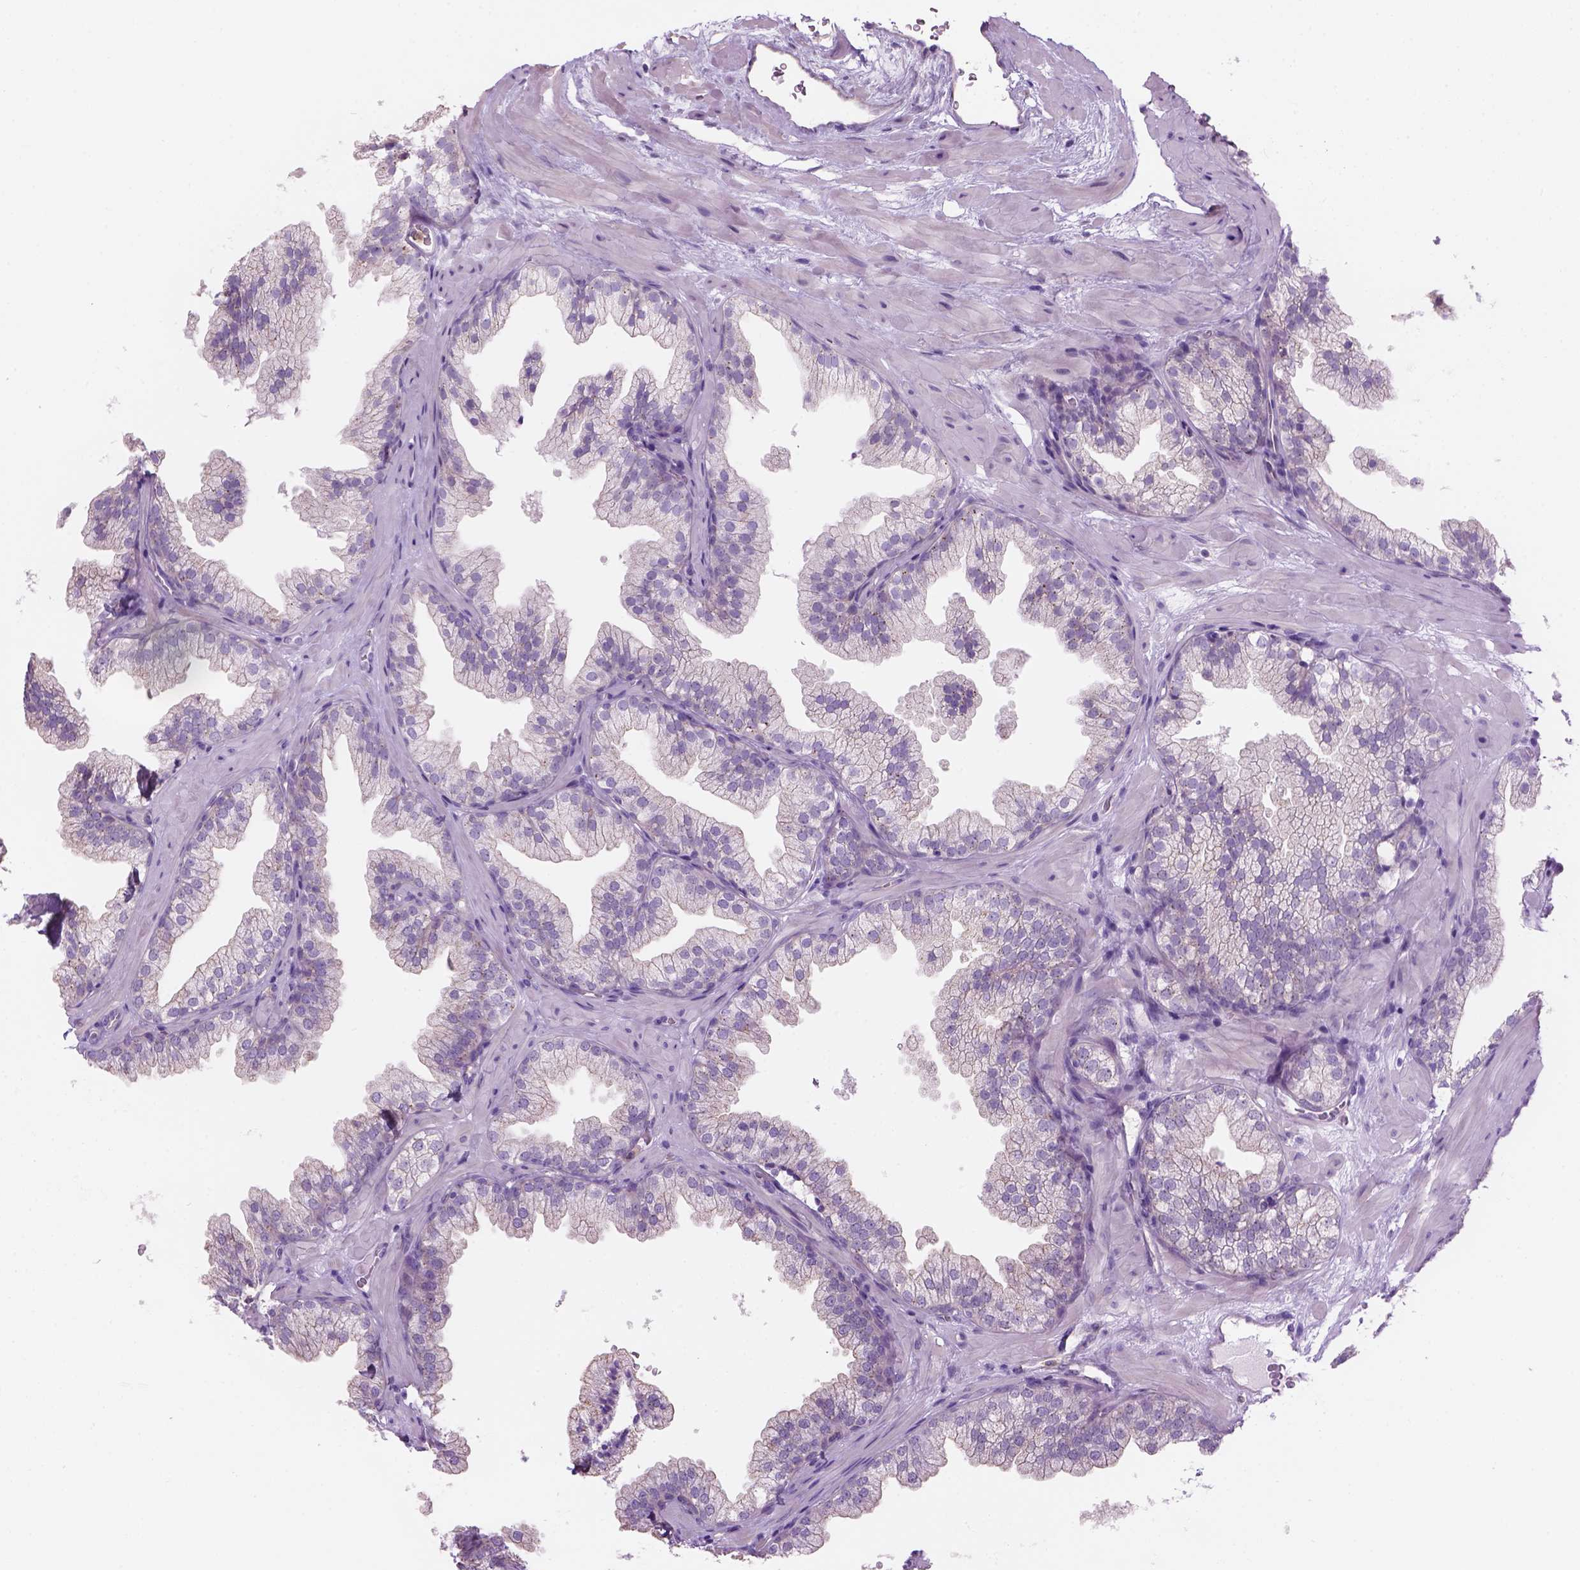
{"staining": {"intensity": "negative", "quantity": "none", "location": "none"}, "tissue": "prostate", "cell_type": "Glandular cells", "image_type": "normal", "snomed": [{"axis": "morphology", "description": "Normal tissue, NOS"}, {"axis": "topography", "description": "Prostate"}], "caption": "This is an immunohistochemistry image of benign prostate. There is no positivity in glandular cells.", "gene": "CD84", "patient": {"sex": "male", "age": 37}}